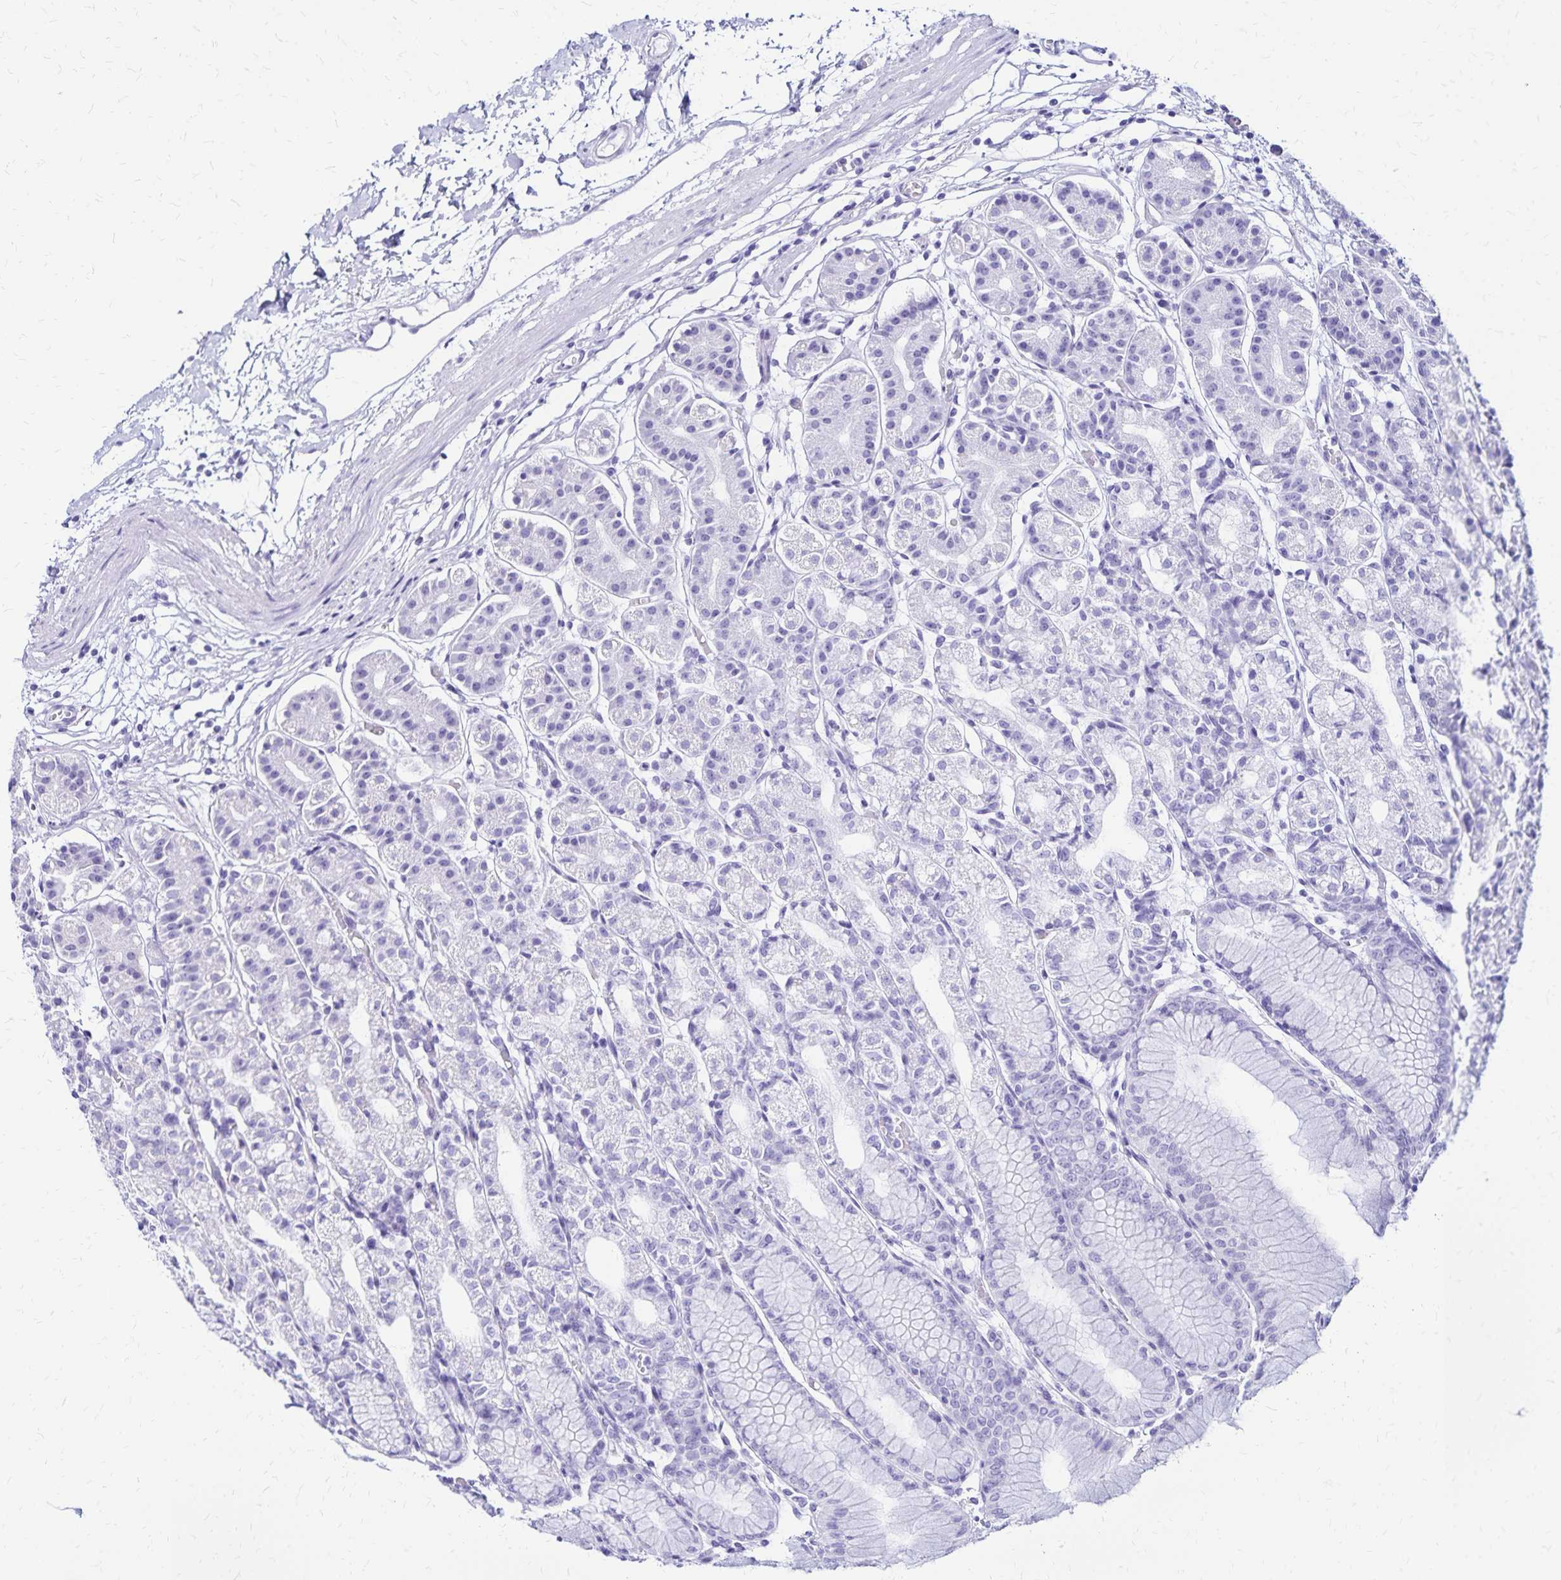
{"staining": {"intensity": "negative", "quantity": "none", "location": "none"}, "tissue": "stomach", "cell_type": "Glandular cells", "image_type": "normal", "snomed": [{"axis": "morphology", "description": "Normal tissue, NOS"}, {"axis": "topography", "description": "Stomach"}], "caption": "The micrograph displays no staining of glandular cells in unremarkable stomach. (Stains: DAB (3,3'-diaminobenzidine) immunohistochemistry with hematoxylin counter stain, Microscopy: brightfield microscopy at high magnification).", "gene": "LIN28B", "patient": {"sex": "female", "age": 57}}